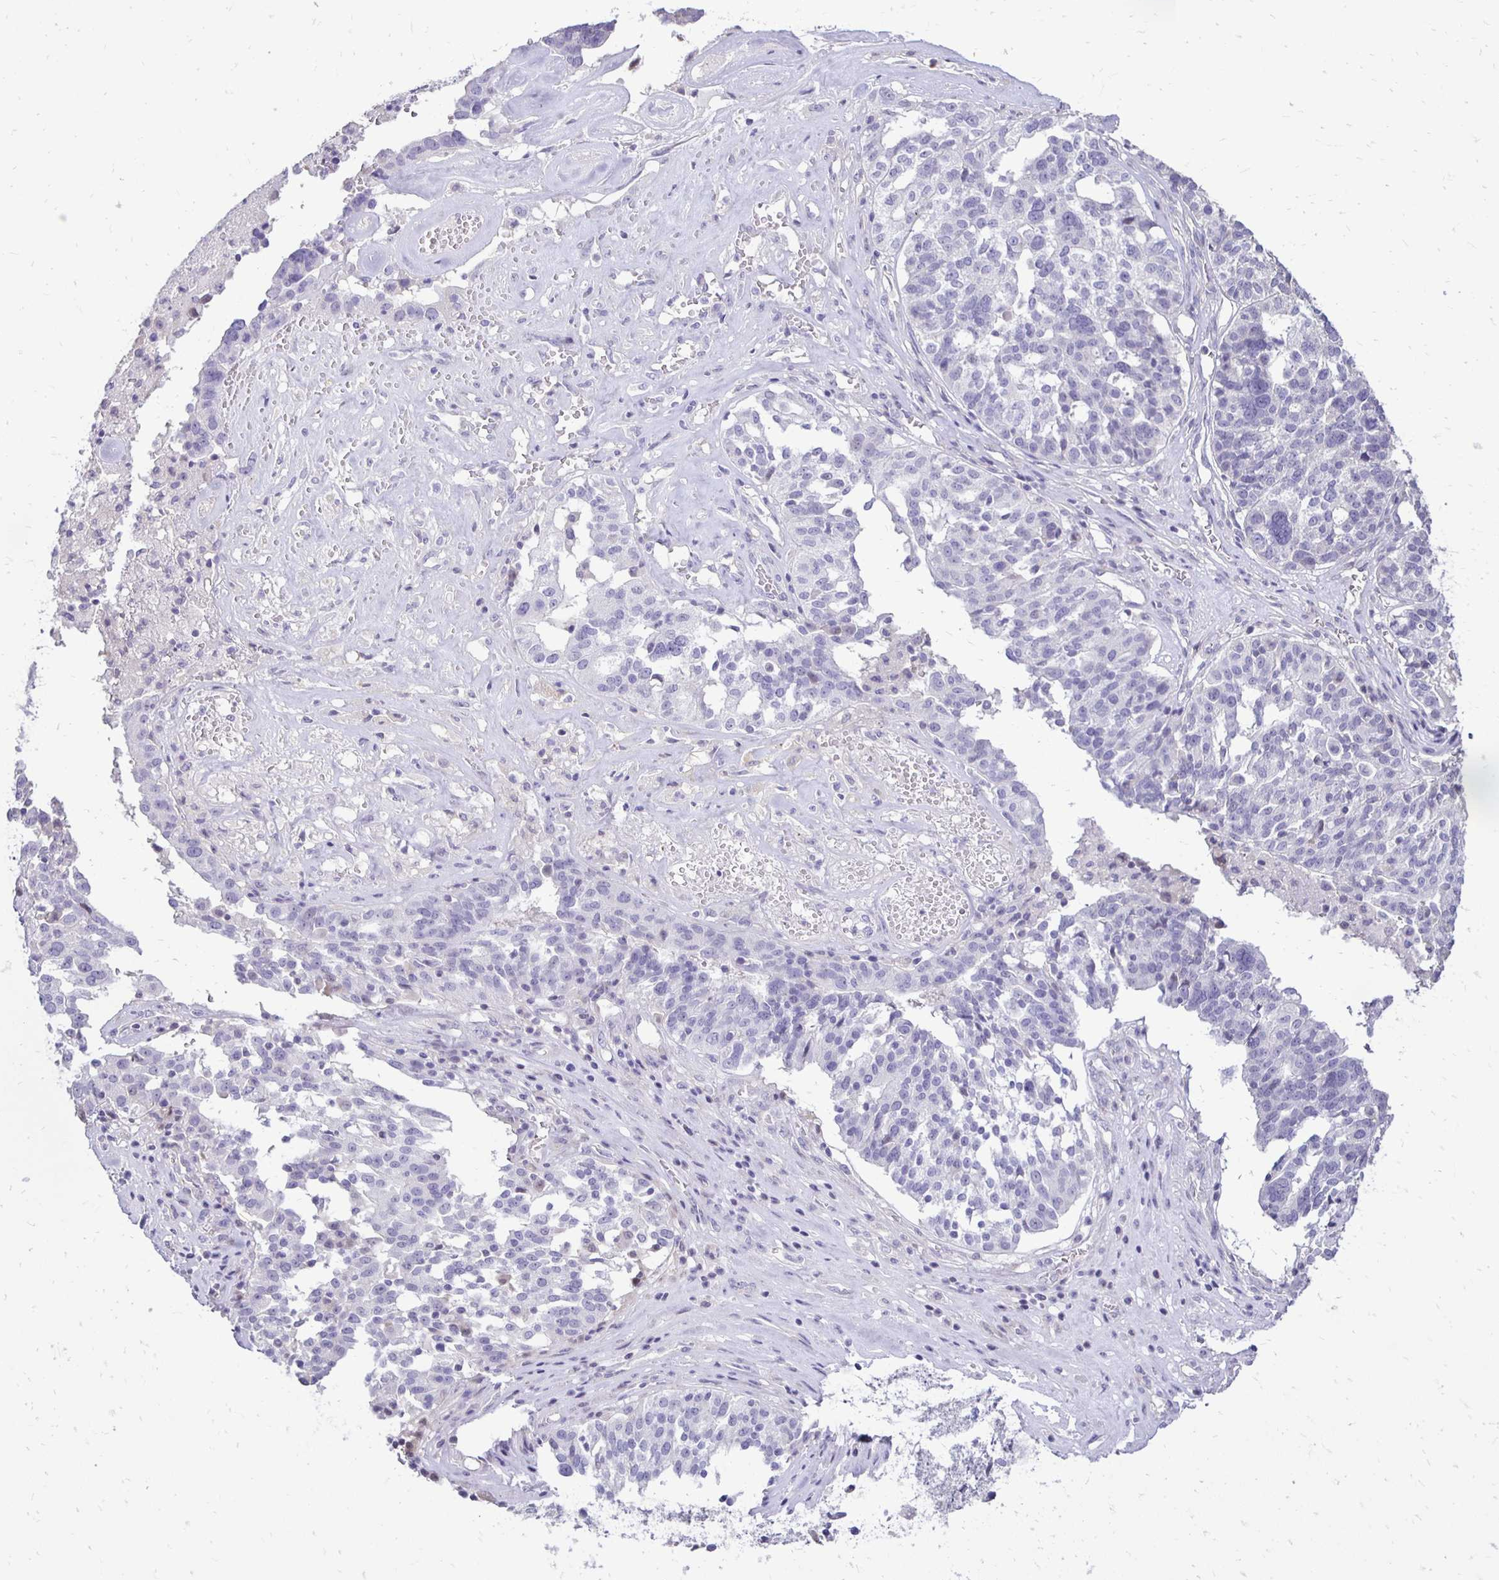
{"staining": {"intensity": "negative", "quantity": "none", "location": "none"}, "tissue": "ovarian cancer", "cell_type": "Tumor cells", "image_type": "cancer", "snomed": [{"axis": "morphology", "description": "Cystadenocarcinoma, serous, NOS"}, {"axis": "topography", "description": "Ovary"}], "caption": "Immunohistochemistry histopathology image of neoplastic tissue: ovarian cancer (serous cystadenocarcinoma) stained with DAB demonstrates no significant protein positivity in tumor cells.", "gene": "GAS2", "patient": {"sex": "female", "age": 59}}